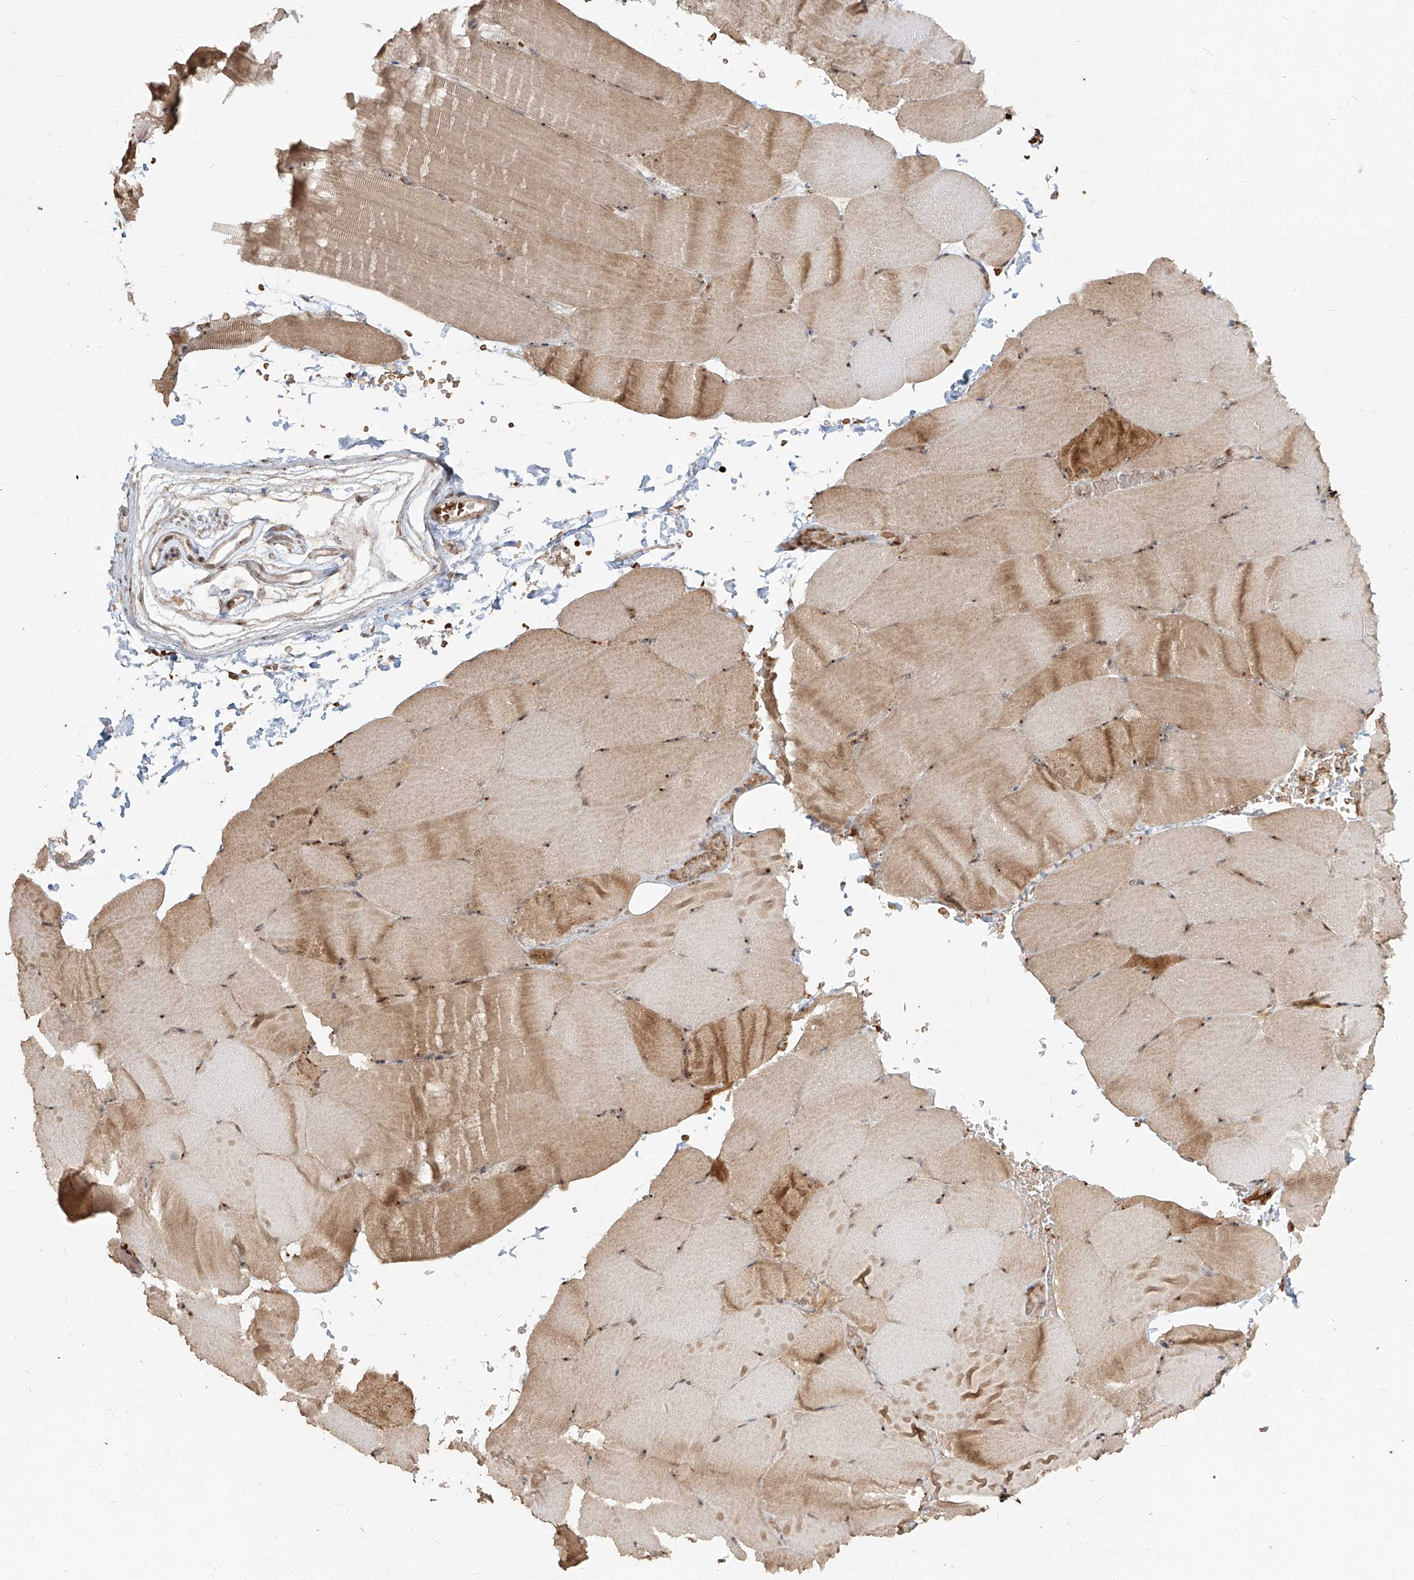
{"staining": {"intensity": "moderate", "quantity": ">75%", "location": "cytoplasmic/membranous,nuclear"}, "tissue": "skeletal muscle", "cell_type": "Myocytes", "image_type": "normal", "snomed": [{"axis": "morphology", "description": "Normal tissue, NOS"}, {"axis": "topography", "description": "Skeletal muscle"}, {"axis": "topography", "description": "Parathyroid gland"}], "caption": "Immunohistochemistry staining of unremarkable skeletal muscle, which displays medium levels of moderate cytoplasmic/membranous,nuclear expression in approximately >75% of myocytes indicating moderate cytoplasmic/membranous,nuclear protein positivity. The staining was performed using DAB (3,3'-diaminobenzidine) (brown) for protein detection and nuclei were counterstained in hematoxylin (blue).", "gene": "BYSL", "patient": {"sex": "female", "age": 37}}